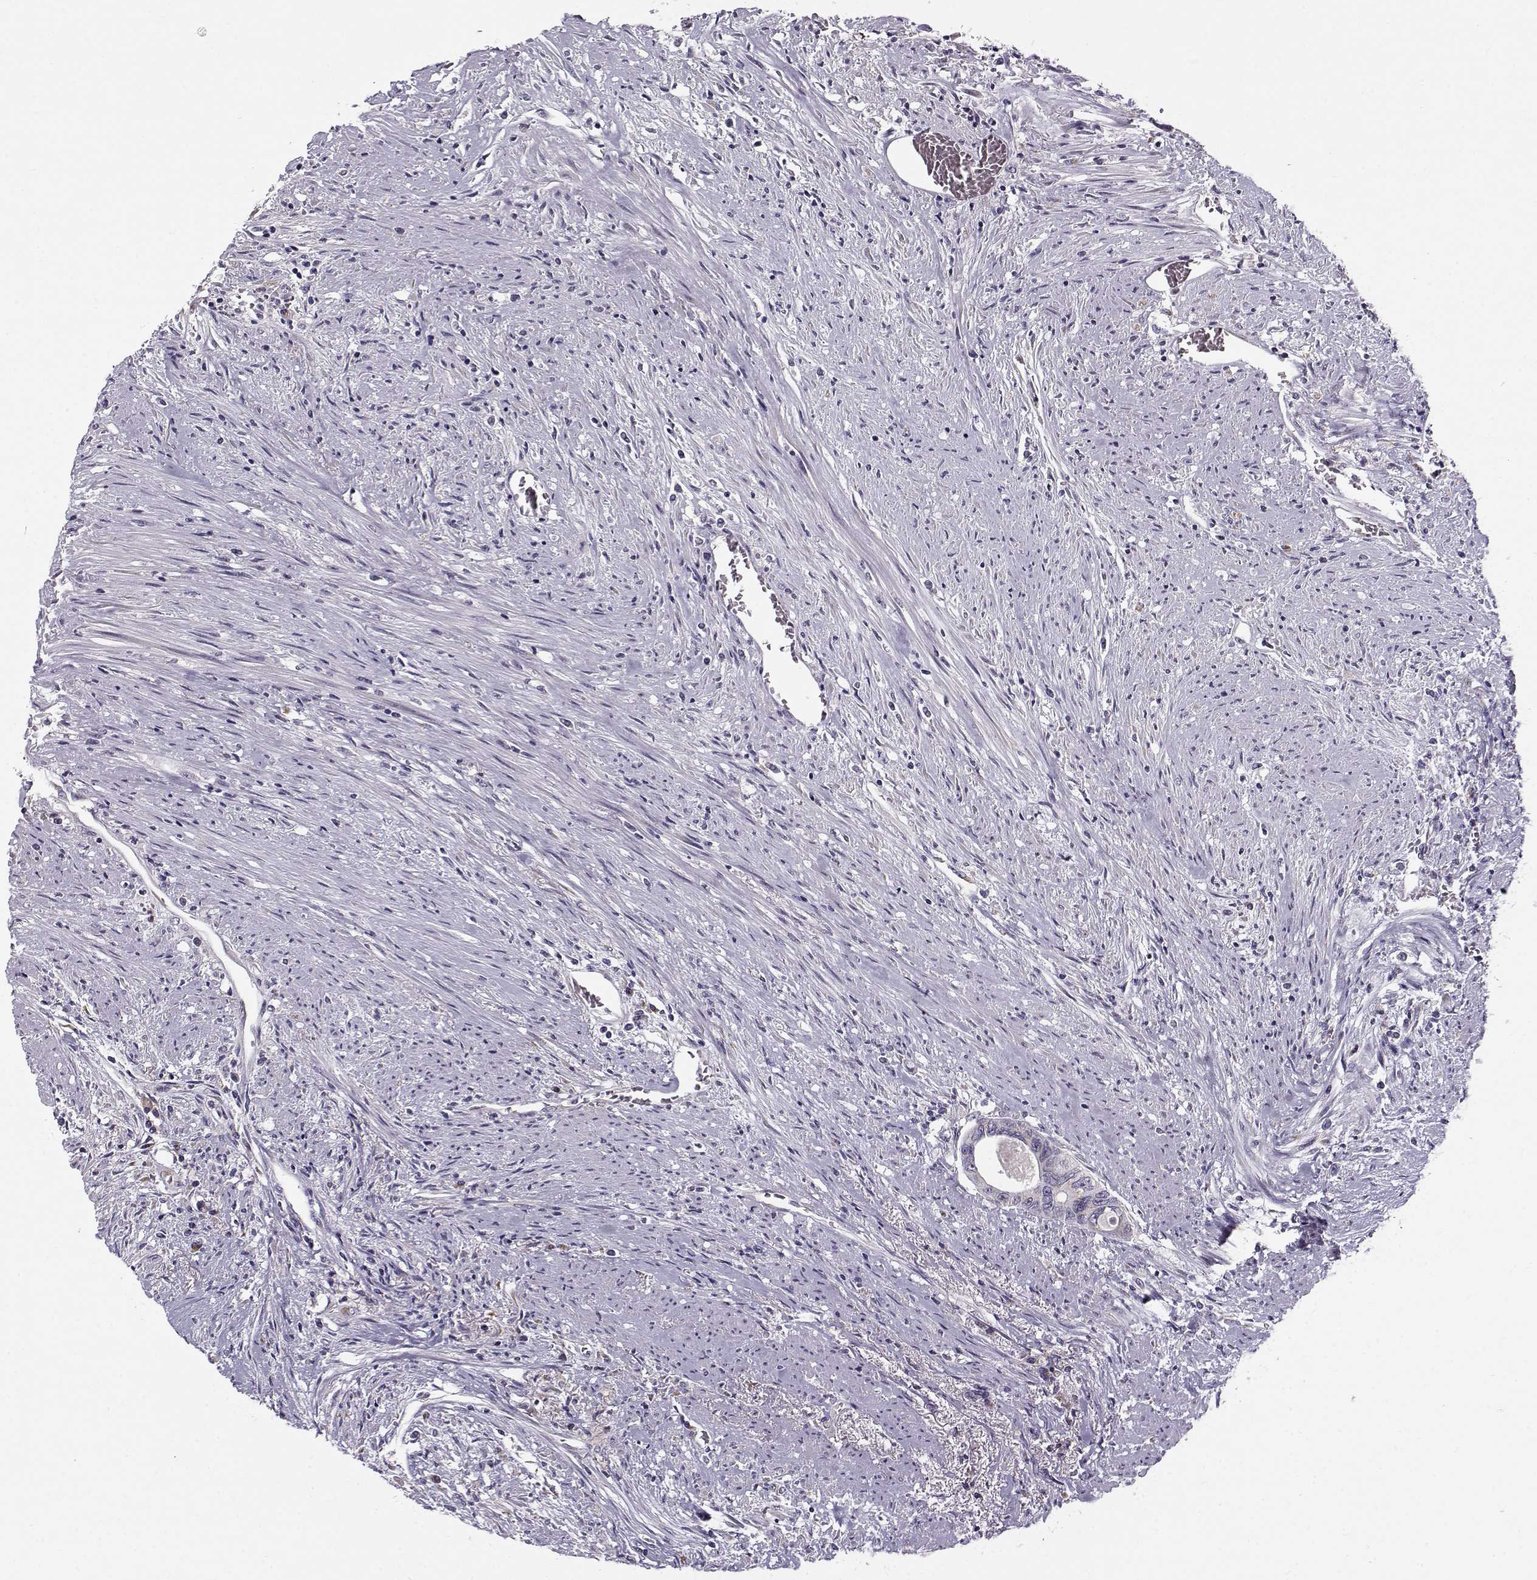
{"staining": {"intensity": "negative", "quantity": "none", "location": "none"}, "tissue": "colorectal cancer", "cell_type": "Tumor cells", "image_type": "cancer", "snomed": [{"axis": "morphology", "description": "Adenocarcinoma, NOS"}, {"axis": "topography", "description": "Rectum"}], "caption": "Colorectal cancer (adenocarcinoma) stained for a protein using immunohistochemistry (IHC) demonstrates no staining tumor cells.", "gene": "SLC4A5", "patient": {"sex": "male", "age": 59}}